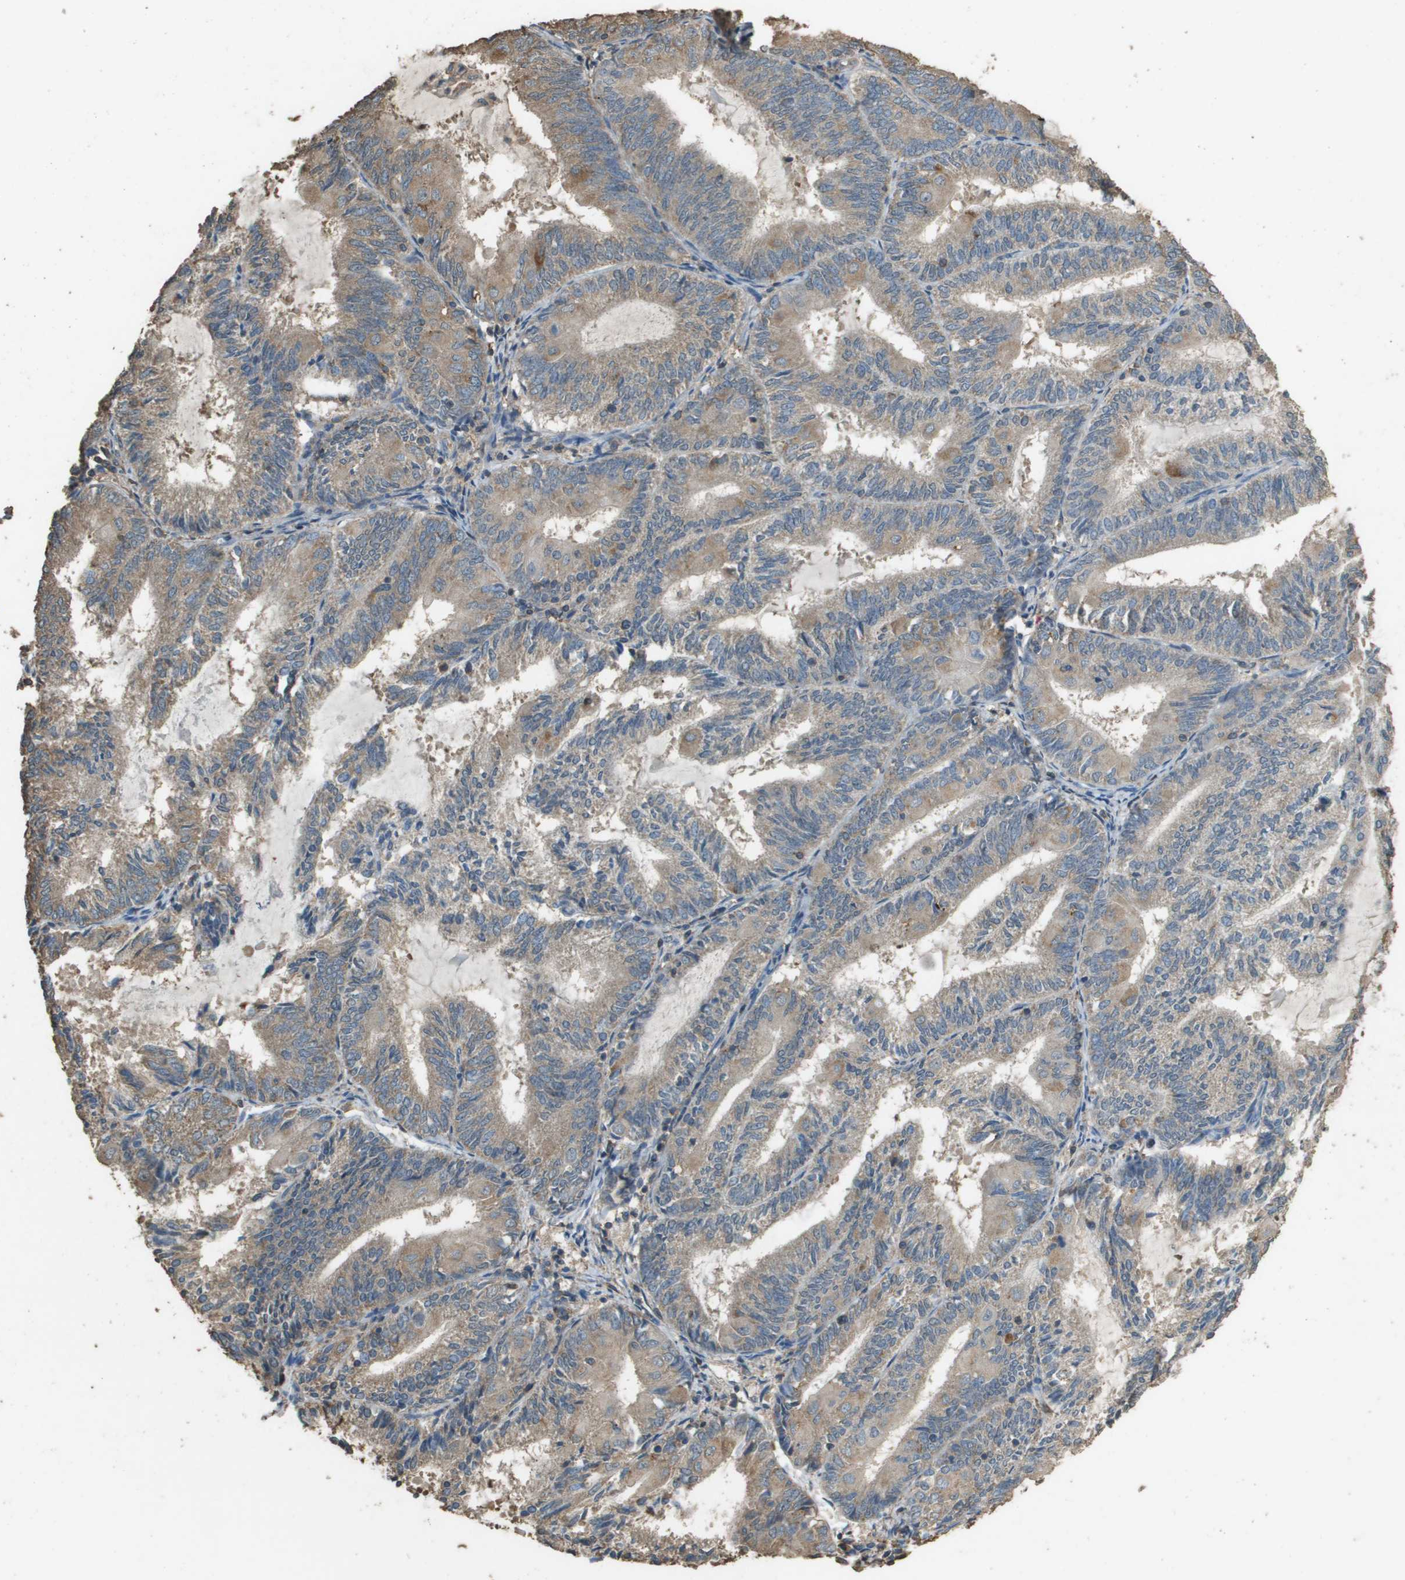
{"staining": {"intensity": "weak", "quantity": ">75%", "location": "cytoplasmic/membranous"}, "tissue": "endometrial cancer", "cell_type": "Tumor cells", "image_type": "cancer", "snomed": [{"axis": "morphology", "description": "Adenocarcinoma, NOS"}, {"axis": "topography", "description": "Endometrium"}], "caption": "A histopathology image showing weak cytoplasmic/membranous expression in about >75% of tumor cells in endometrial cancer (adenocarcinoma), as visualized by brown immunohistochemical staining.", "gene": "MS4A7", "patient": {"sex": "female", "age": 81}}